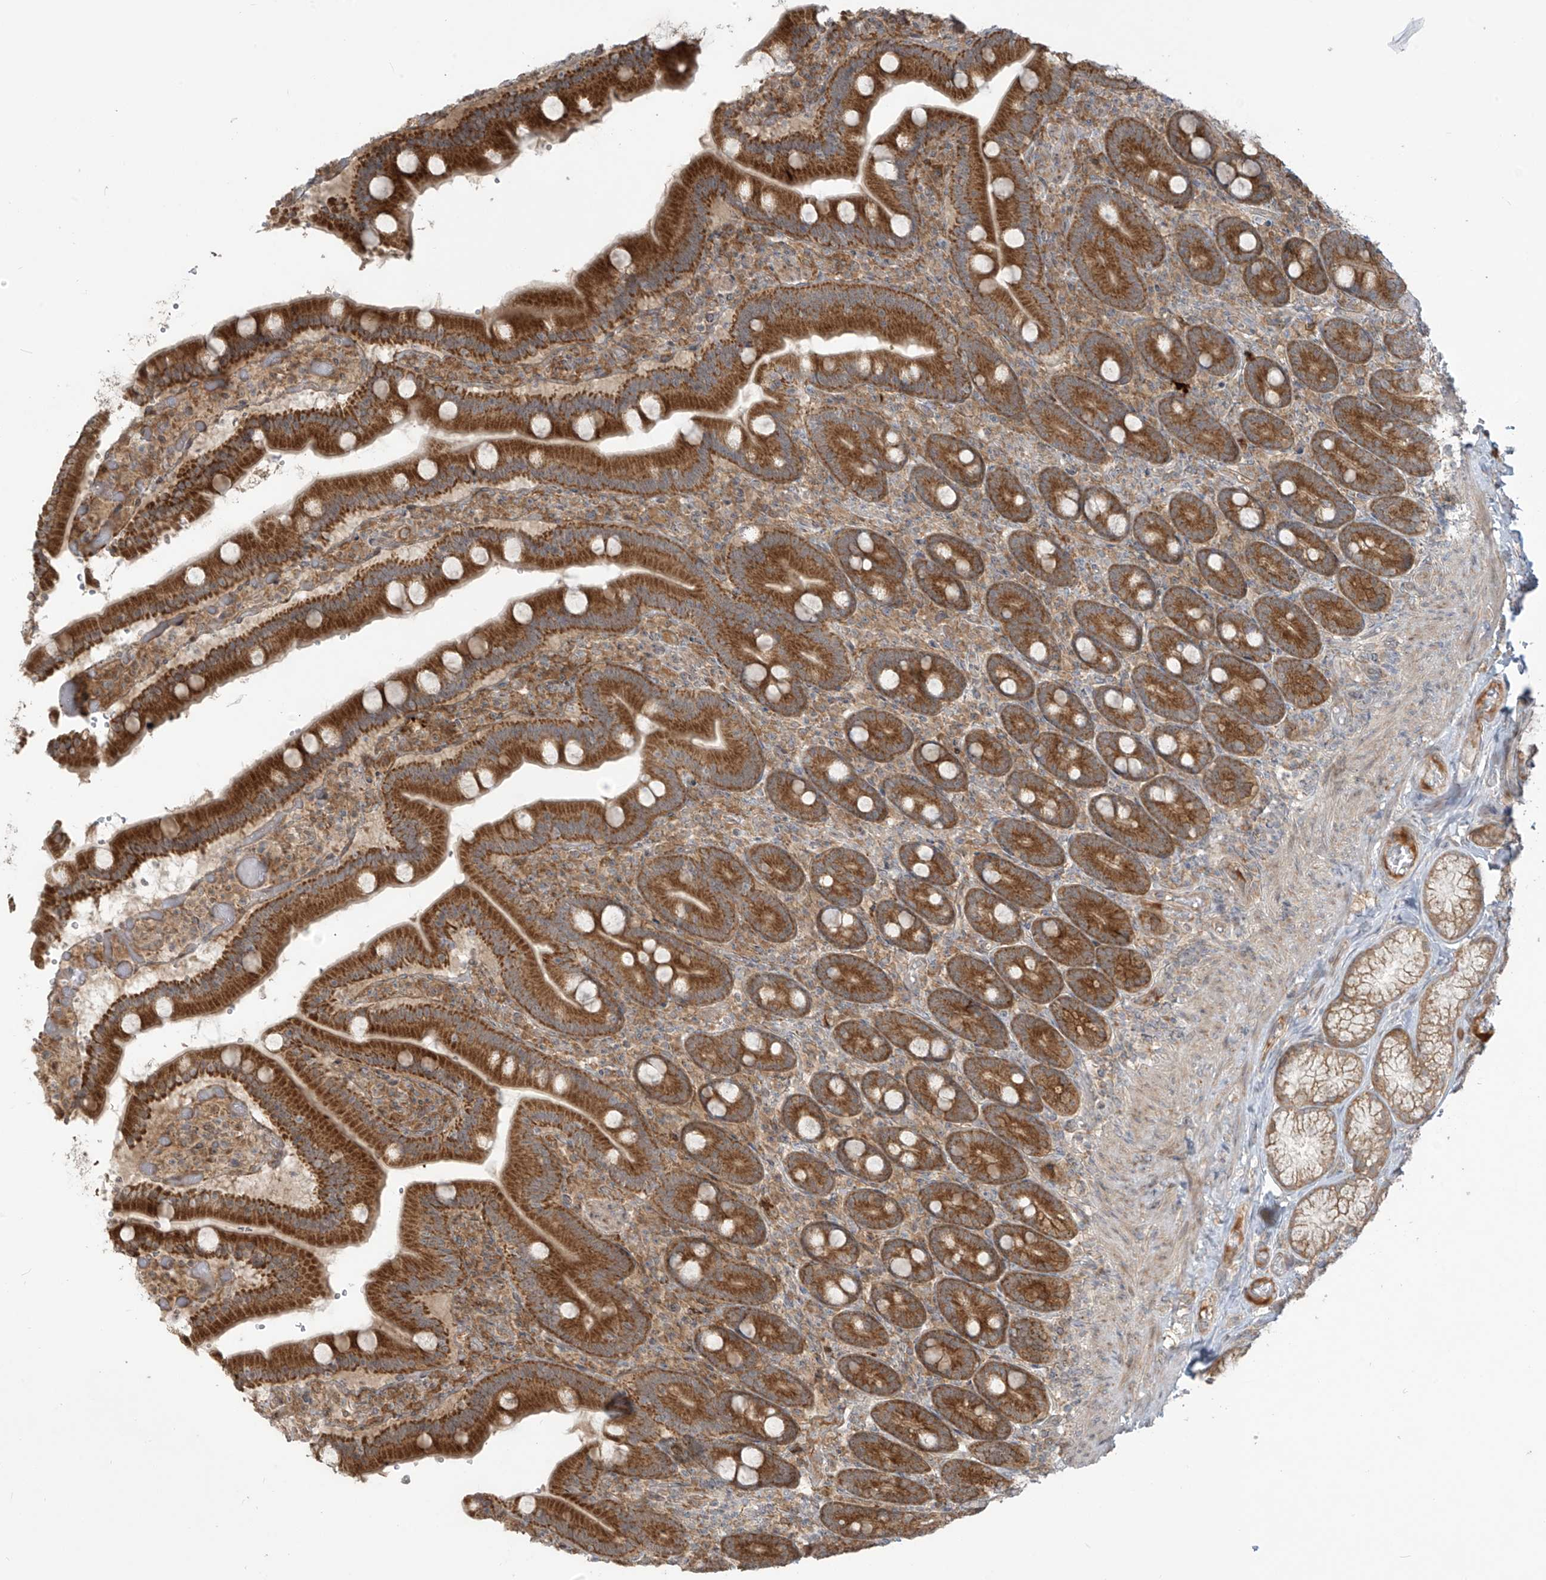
{"staining": {"intensity": "strong", "quantity": ">75%", "location": "cytoplasmic/membranous"}, "tissue": "duodenum", "cell_type": "Glandular cells", "image_type": "normal", "snomed": [{"axis": "morphology", "description": "Normal tissue, NOS"}, {"axis": "topography", "description": "Duodenum"}], "caption": "Immunohistochemistry (DAB (3,3'-diaminobenzidine)) staining of normal human duodenum displays strong cytoplasmic/membranous protein staining in approximately >75% of glandular cells. The staining was performed using DAB (3,3'-diaminobenzidine) to visualize the protein expression in brown, while the nuclei were stained in blue with hematoxylin (Magnification: 20x).", "gene": "KATNIP", "patient": {"sex": "female", "age": 62}}